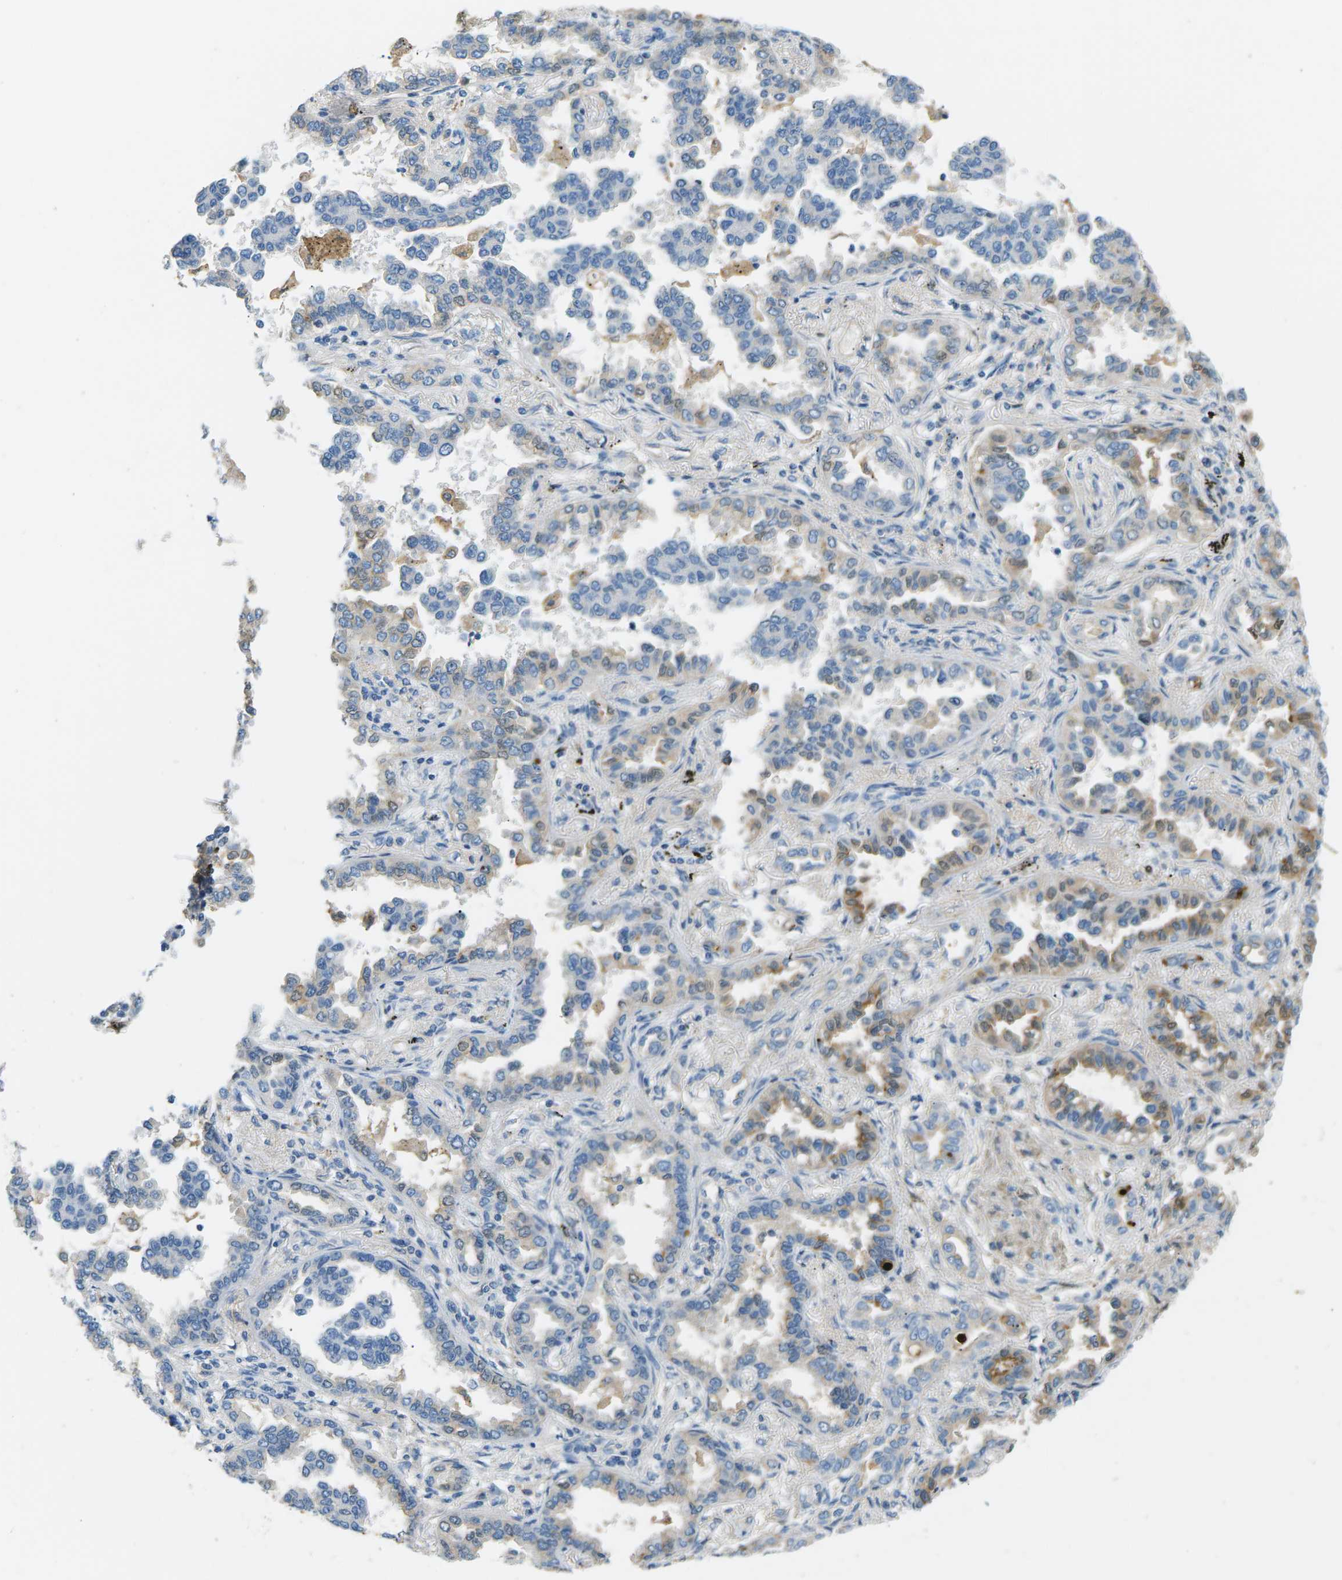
{"staining": {"intensity": "moderate", "quantity": "<25%", "location": "cytoplasmic/membranous"}, "tissue": "lung cancer", "cell_type": "Tumor cells", "image_type": "cancer", "snomed": [{"axis": "morphology", "description": "Normal tissue, NOS"}, {"axis": "morphology", "description": "Adenocarcinoma, NOS"}, {"axis": "topography", "description": "Lung"}], "caption": "Brown immunohistochemical staining in human adenocarcinoma (lung) shows moderate cytoplasmic/membranous expression in about <25% of tumor cells. (Brightfield microscopy of DAB IHC at high magnification).", "gene": "CFI", "patient": {"sex": "male", "age": 59}}